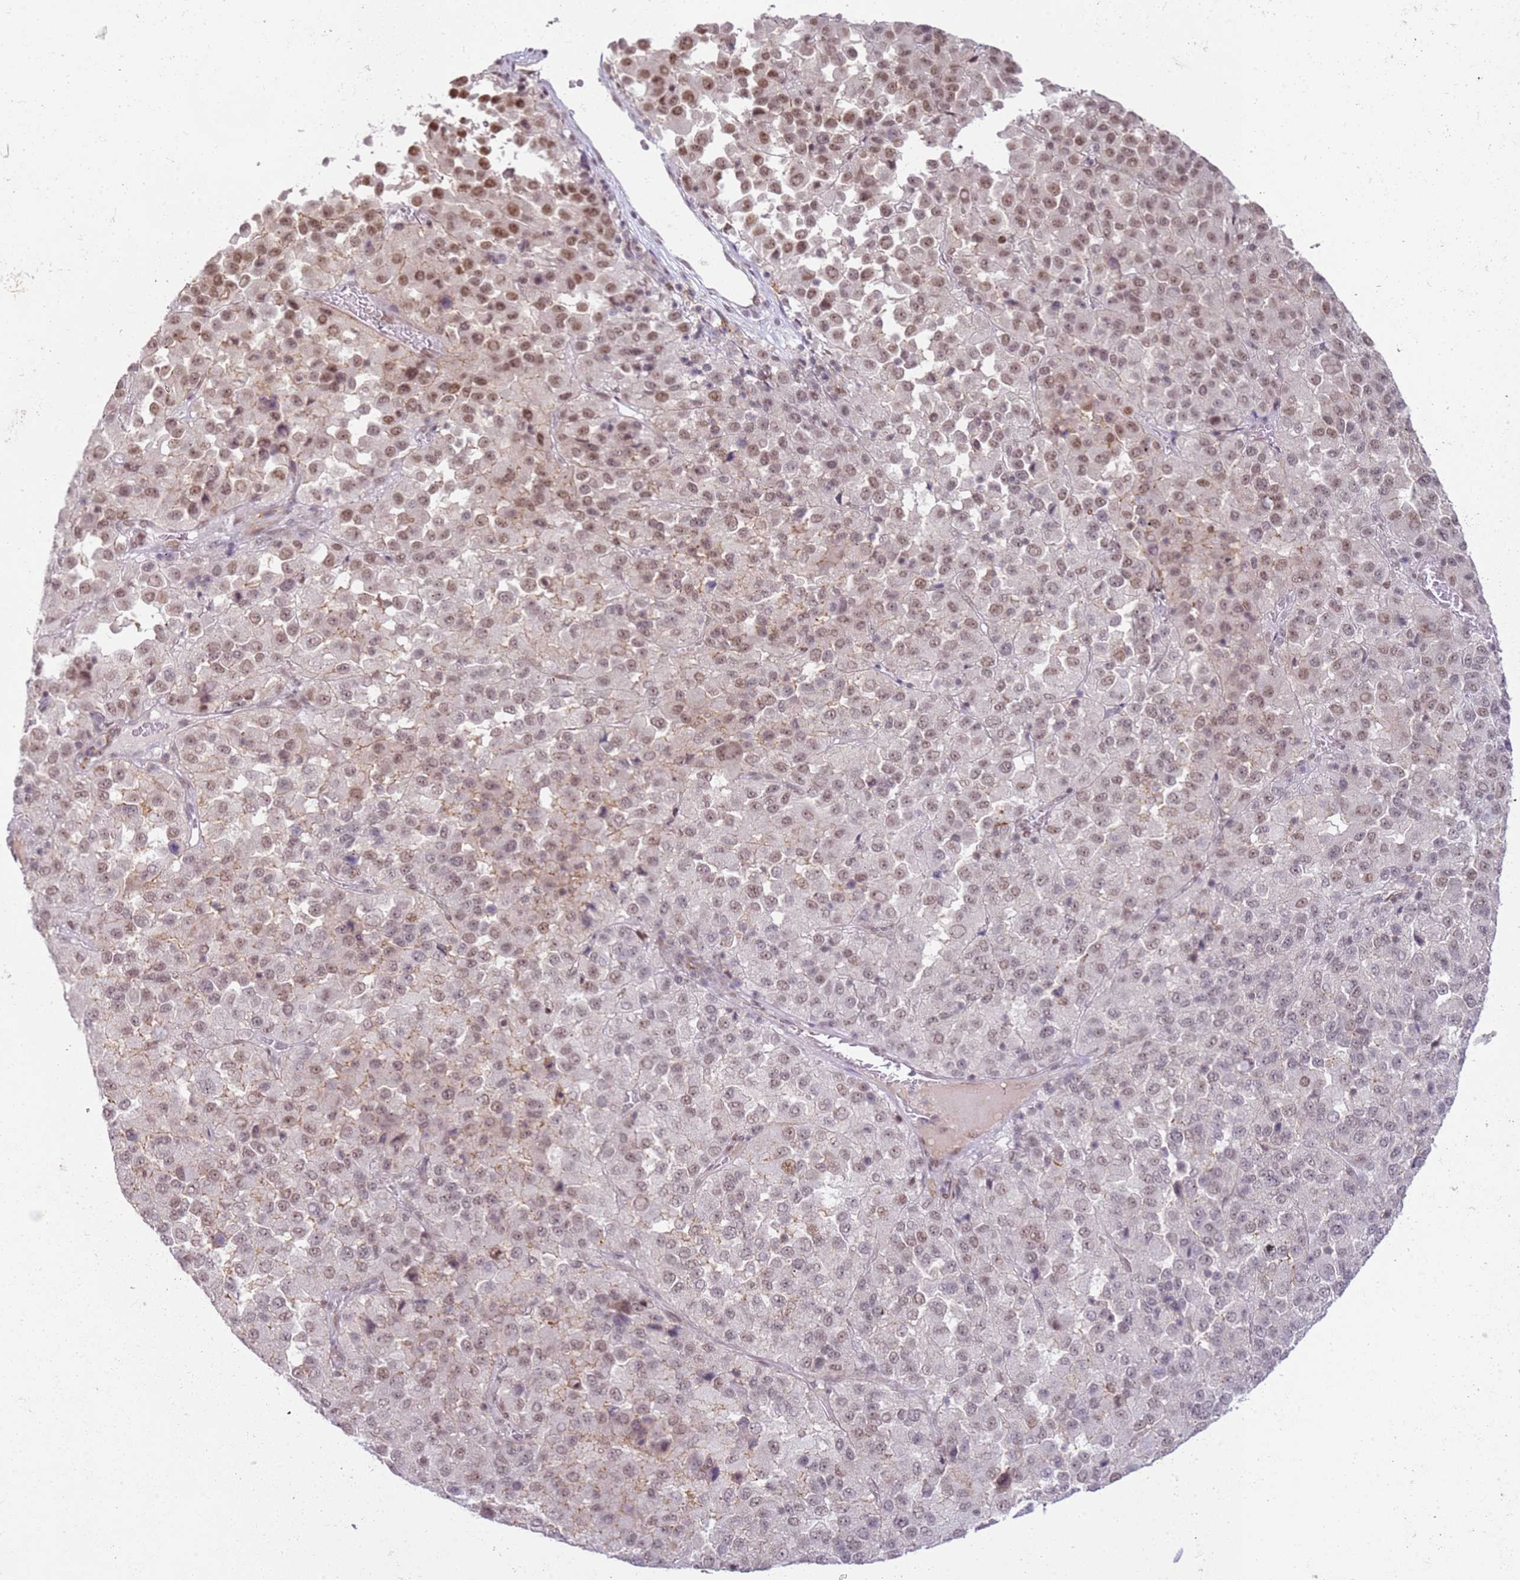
{"staining": {"intensity": "moderate", "quantity": ">75%", "location": "nuclear"}, "tissue": "melanoma", "cell_type": "Tumor cells", "image_type": "cancer", "snomed": [{"axis": "morphology", "description": "Malignant melanoma, Metastatic site"}, {"axis": "topography", "description": "Lung"}], "caption": "Immunohistochemistry of malignant melanoma (metastatic site) exhibits medium levels of moderate nuclear positivity in about >75% of tumor cells.", "gene": "PHC2", "patient": {"sex": "male", "age": 64}}